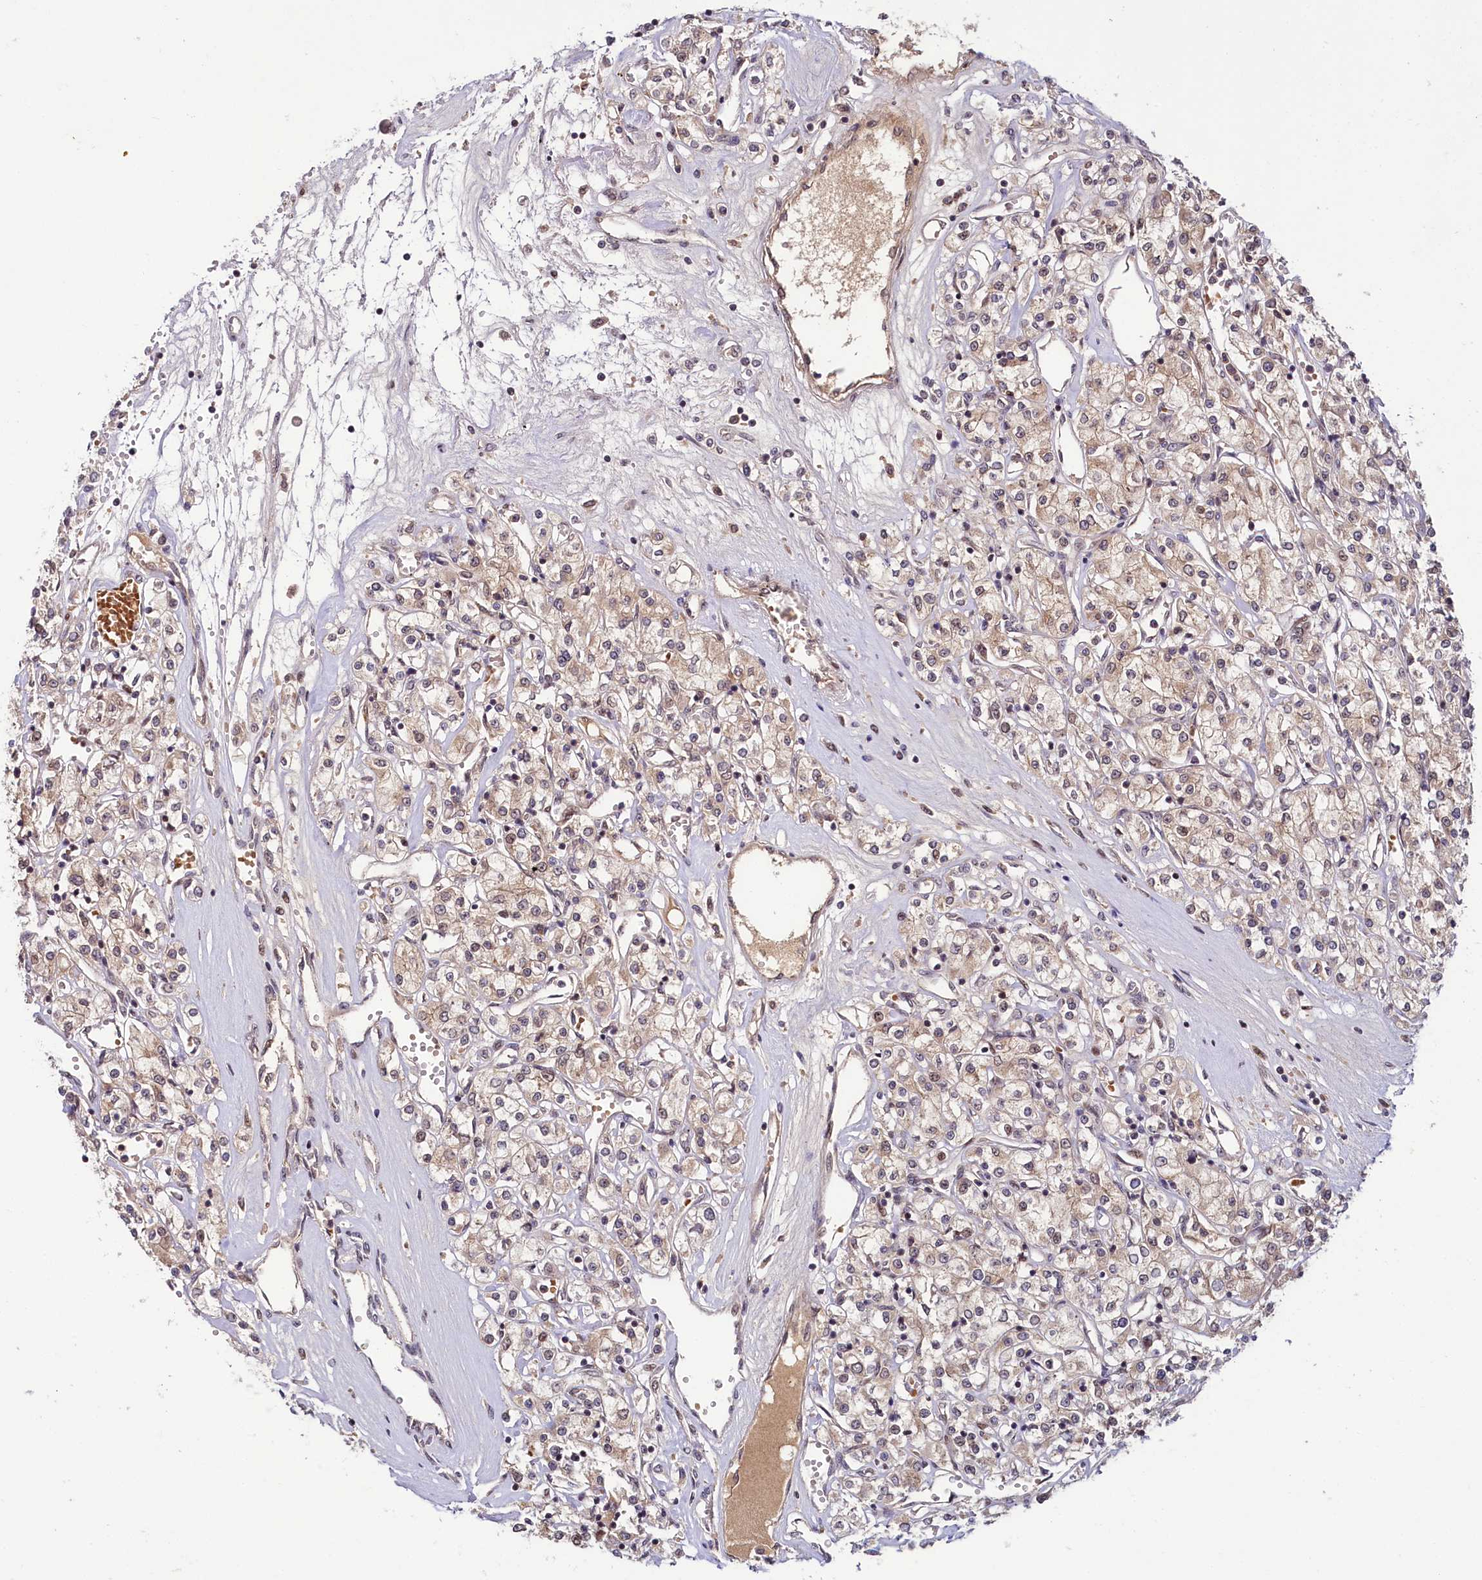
{"staining": {"intensity": "weak", "quantity": "25%-75%", "location": "cytoplasmic/membranous,nuclear"}, "tissue": "renal cancer", "cell_type": "Tumor cells", "image_type": "cancer", "snomed": [{"axis": "morphology", "description": "Adenocarcinoma, NOS"}, {"axis": "topography", "description": "Kidney"}], "caption": "The micrograph demonstrates a brown stain indicating the presence of a protein in the cytoplasmic/membranous and nuclear of tumor cells in renal cancer. (IHC, brightfield microscopy, high magnification).", "gene": "N4BP2L1", "patient": {"sex": "female", "age": 59}}